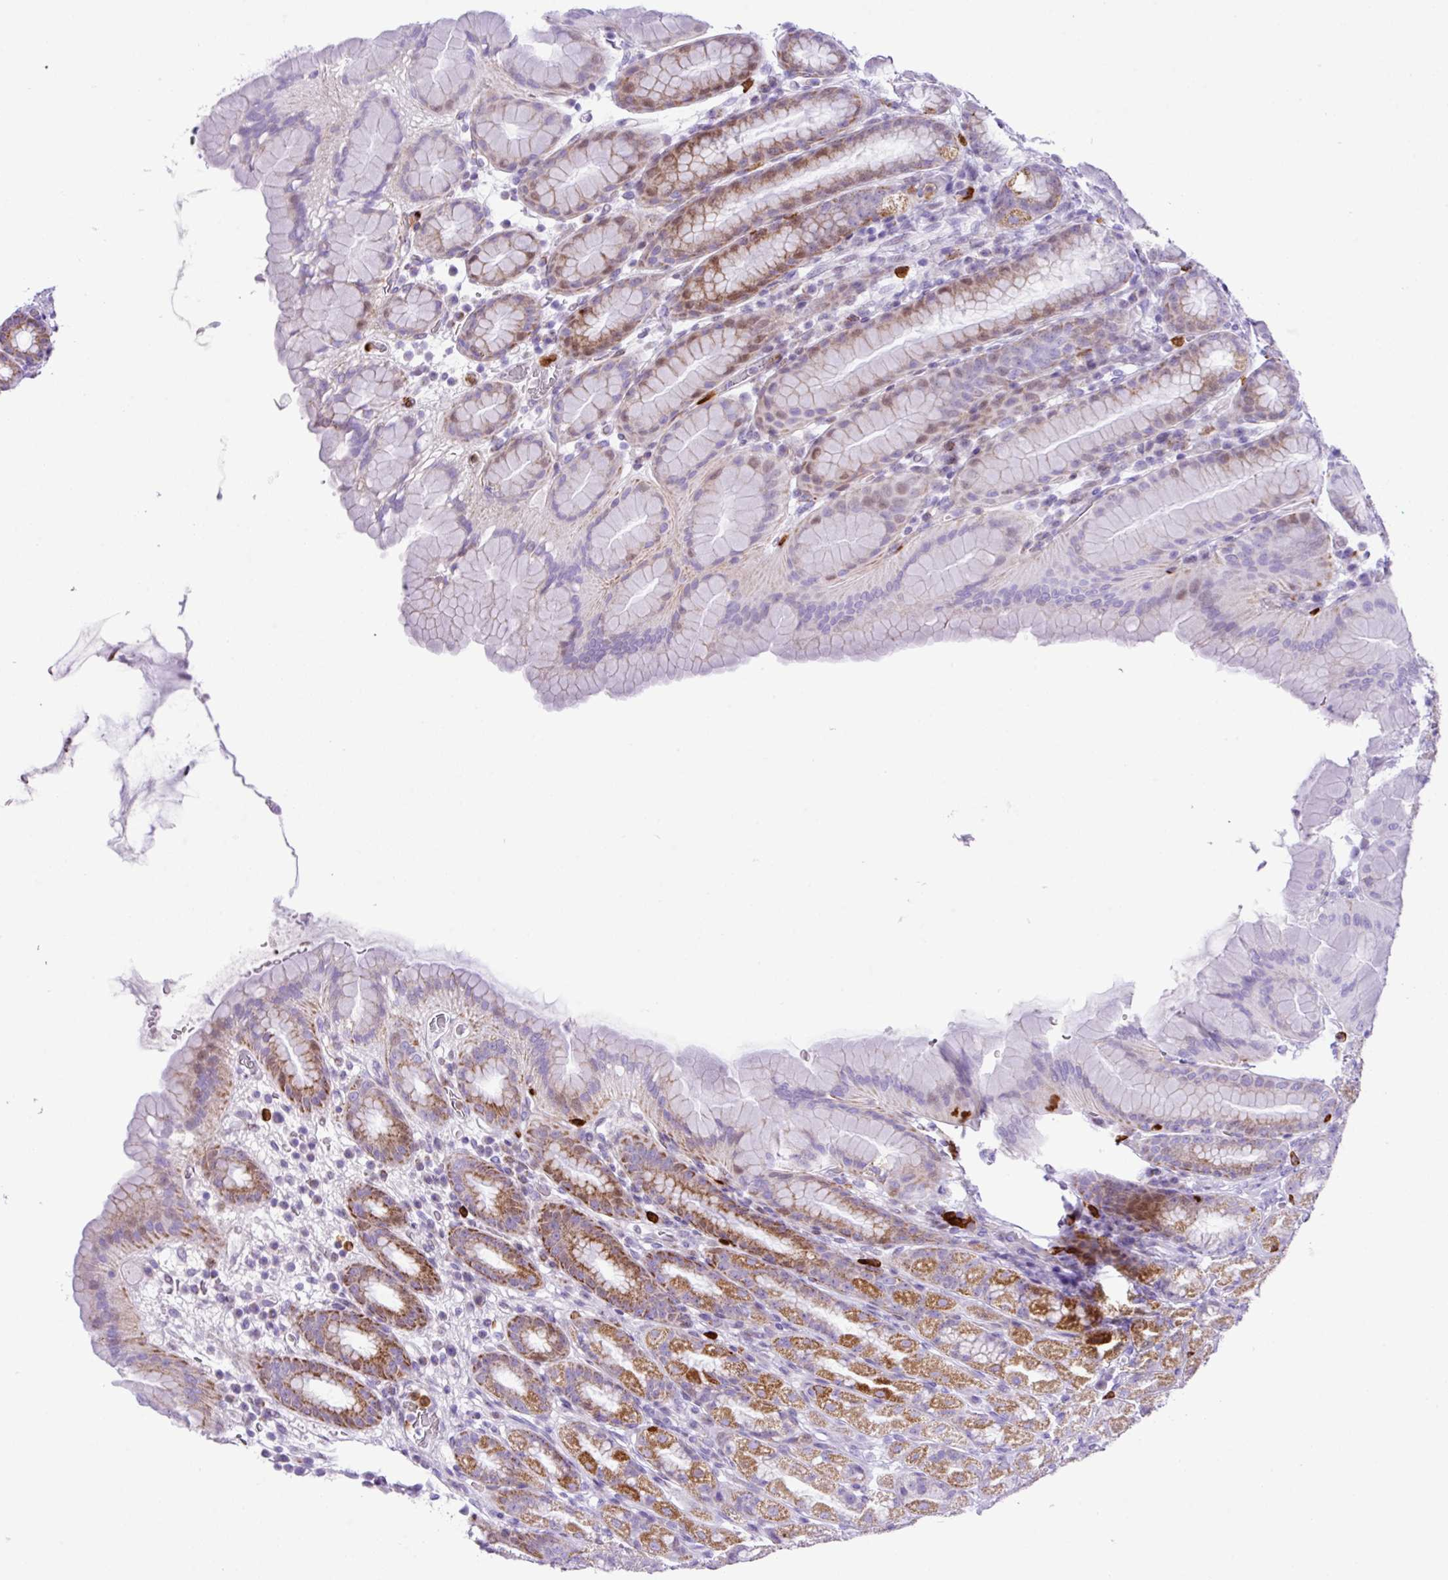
{"staining": {"intensity": "moderate", "quantity": "25%-75%", "location": "cytoplasmic/membranous"}, "tissue": "stomach", "cell_type": "Glandular cells", "image_type": "normal", "snomed": [{"axis": "morphology", "description": "Normal tissue, NOS"}, {"axis": "topography", "description": "Stomach, upper"}, {"axis": "topography", "description": "Stomach"}], "caption": "The histopathology image displays immunohistochemical staining of benign stomach. There is moderate cytoplasmic/membranous expression is present in approximately 25%-75% of glandular cells.", "gene": "RCAN2", "patient": {"sex": "male", "age": 68}}